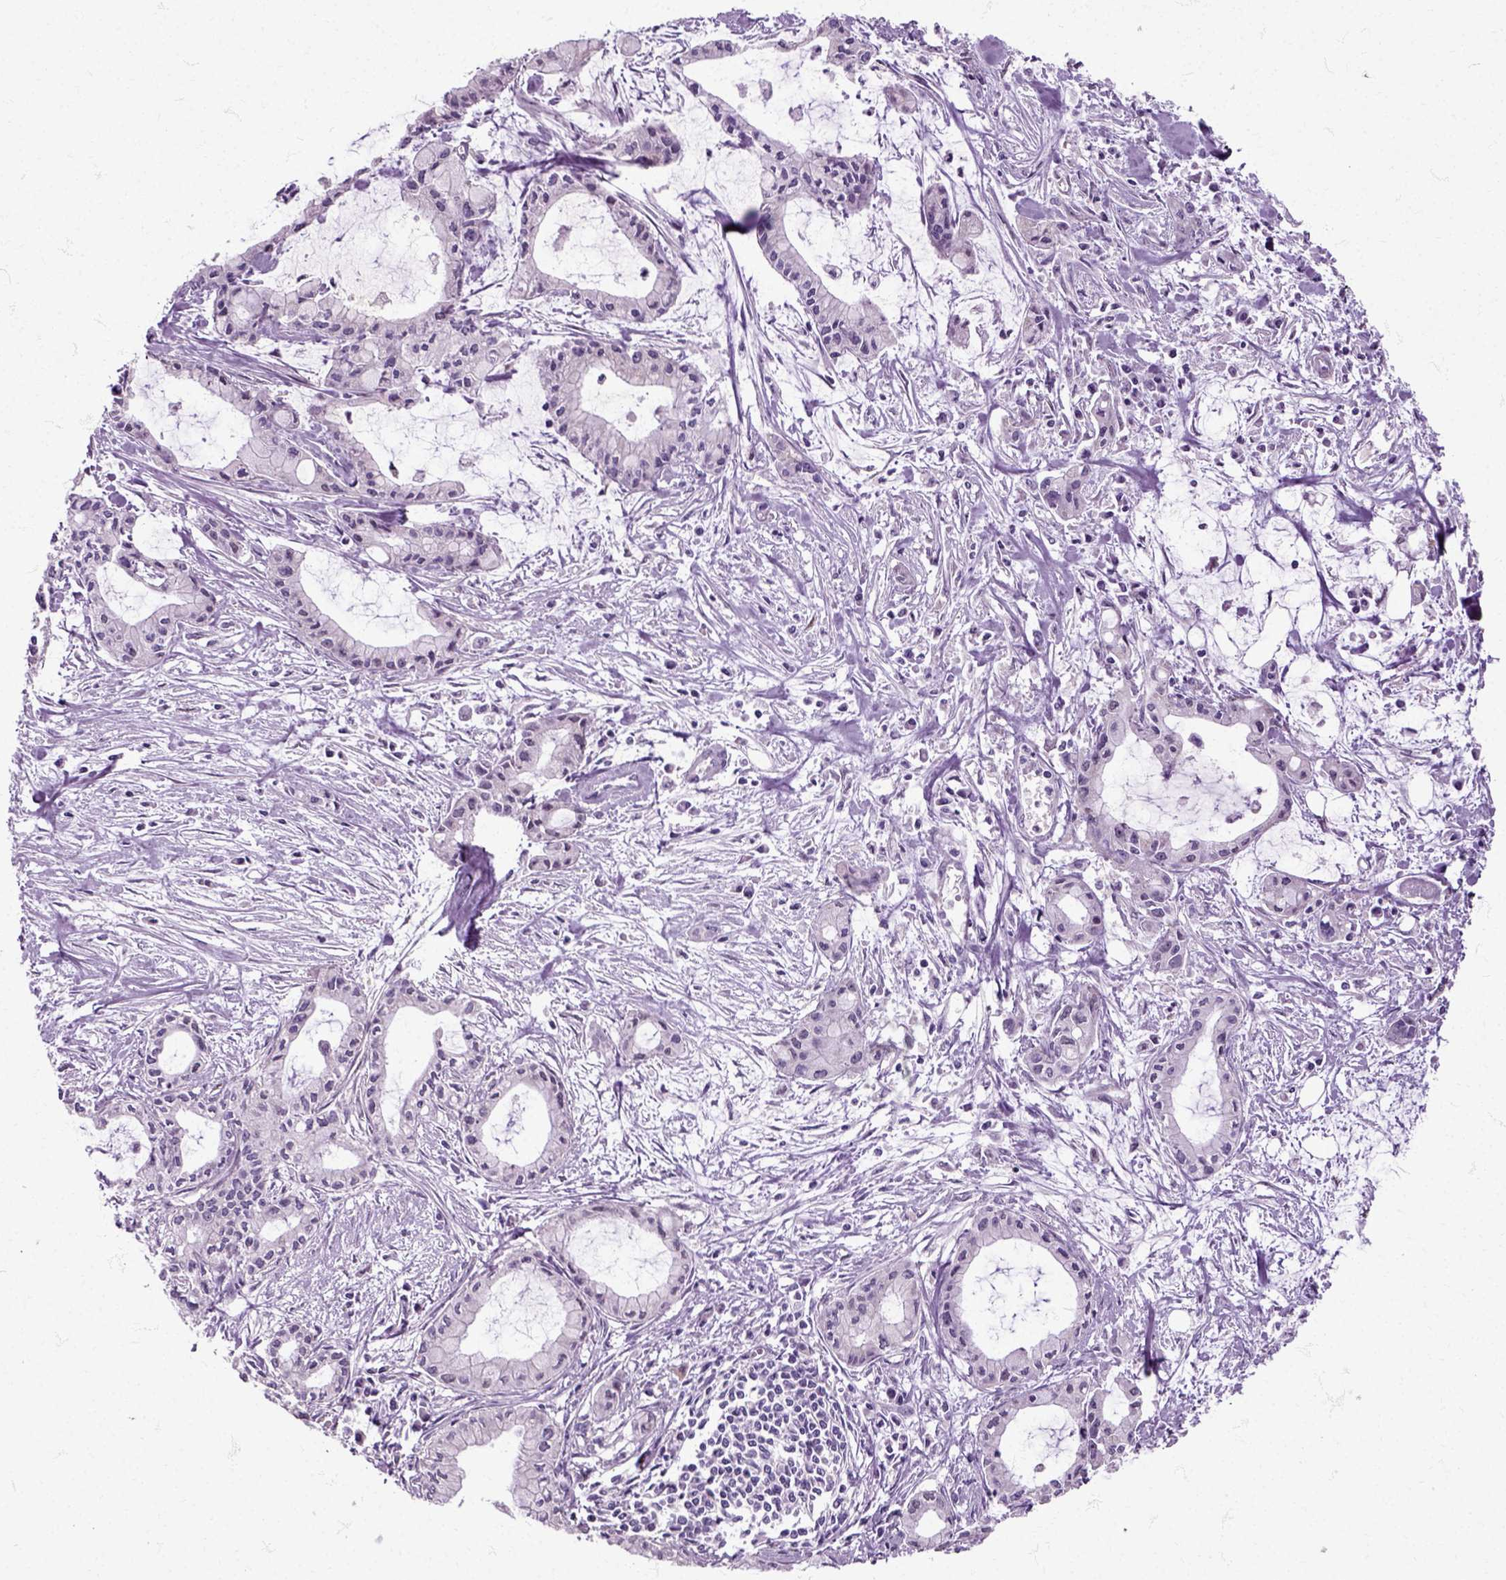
{"staining": {"intensity": "negative", "quantity": "none", "location": "none"}, "tissue": "pancreatic cancer", "cell_type": "Tumor cells", "image_type": "cancer", "snomed": [{"axis": "morphology", "description": "Adenocarcinoma, NOS"}, {"axis": "topography", "description": "Pancreas"}], "caption": "Immunohistochemistry micrograph of pancreatic adenocarcinoma stained for a protein (brown), which exhibits no staining in tumor cells. (Immunohistochemistry (ihc), brightfield microscopy, high magnification).", "gene": "HSPA2", "patient": {"sex": "male", "age": 48}}